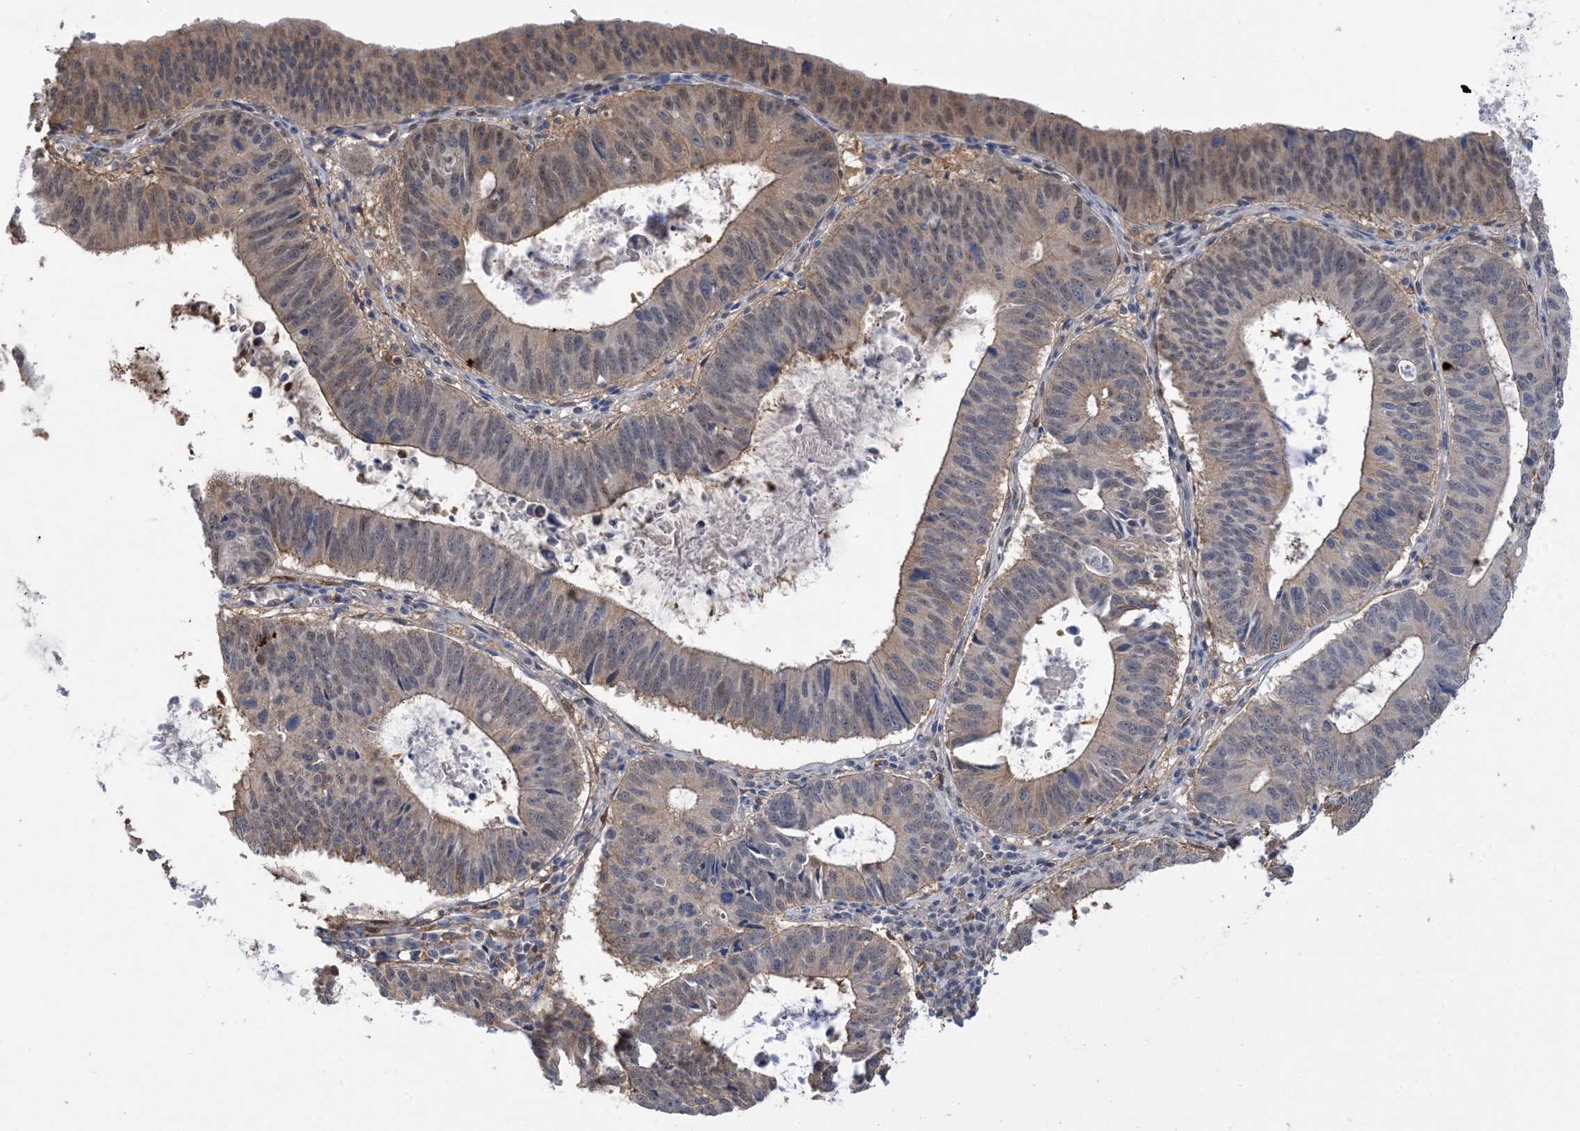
{"staining": {"intensity": "moderate", "quantity": "25%-75%", "location": "cytoplasmic/membranous,nuclear"}, "tissue": "stomach cancer", "cell_type": "Tumor cells", "image_type": "cancer", "snomed": [{"axis": "morphology", "description": "Adenocarcinoma, NOS"}, {"axis": "topography", "description": "Stomach"}], "caption": "Immunohistochemical staining of stomach cancer (adenocarcinoma) displays medium levels of moderate cytoplasmic/membranous and nuclear protein staining in about 25%-75% of tumor cells.", "gene": "ZNF8", "patient": {"sex": "male", "age": 59}}